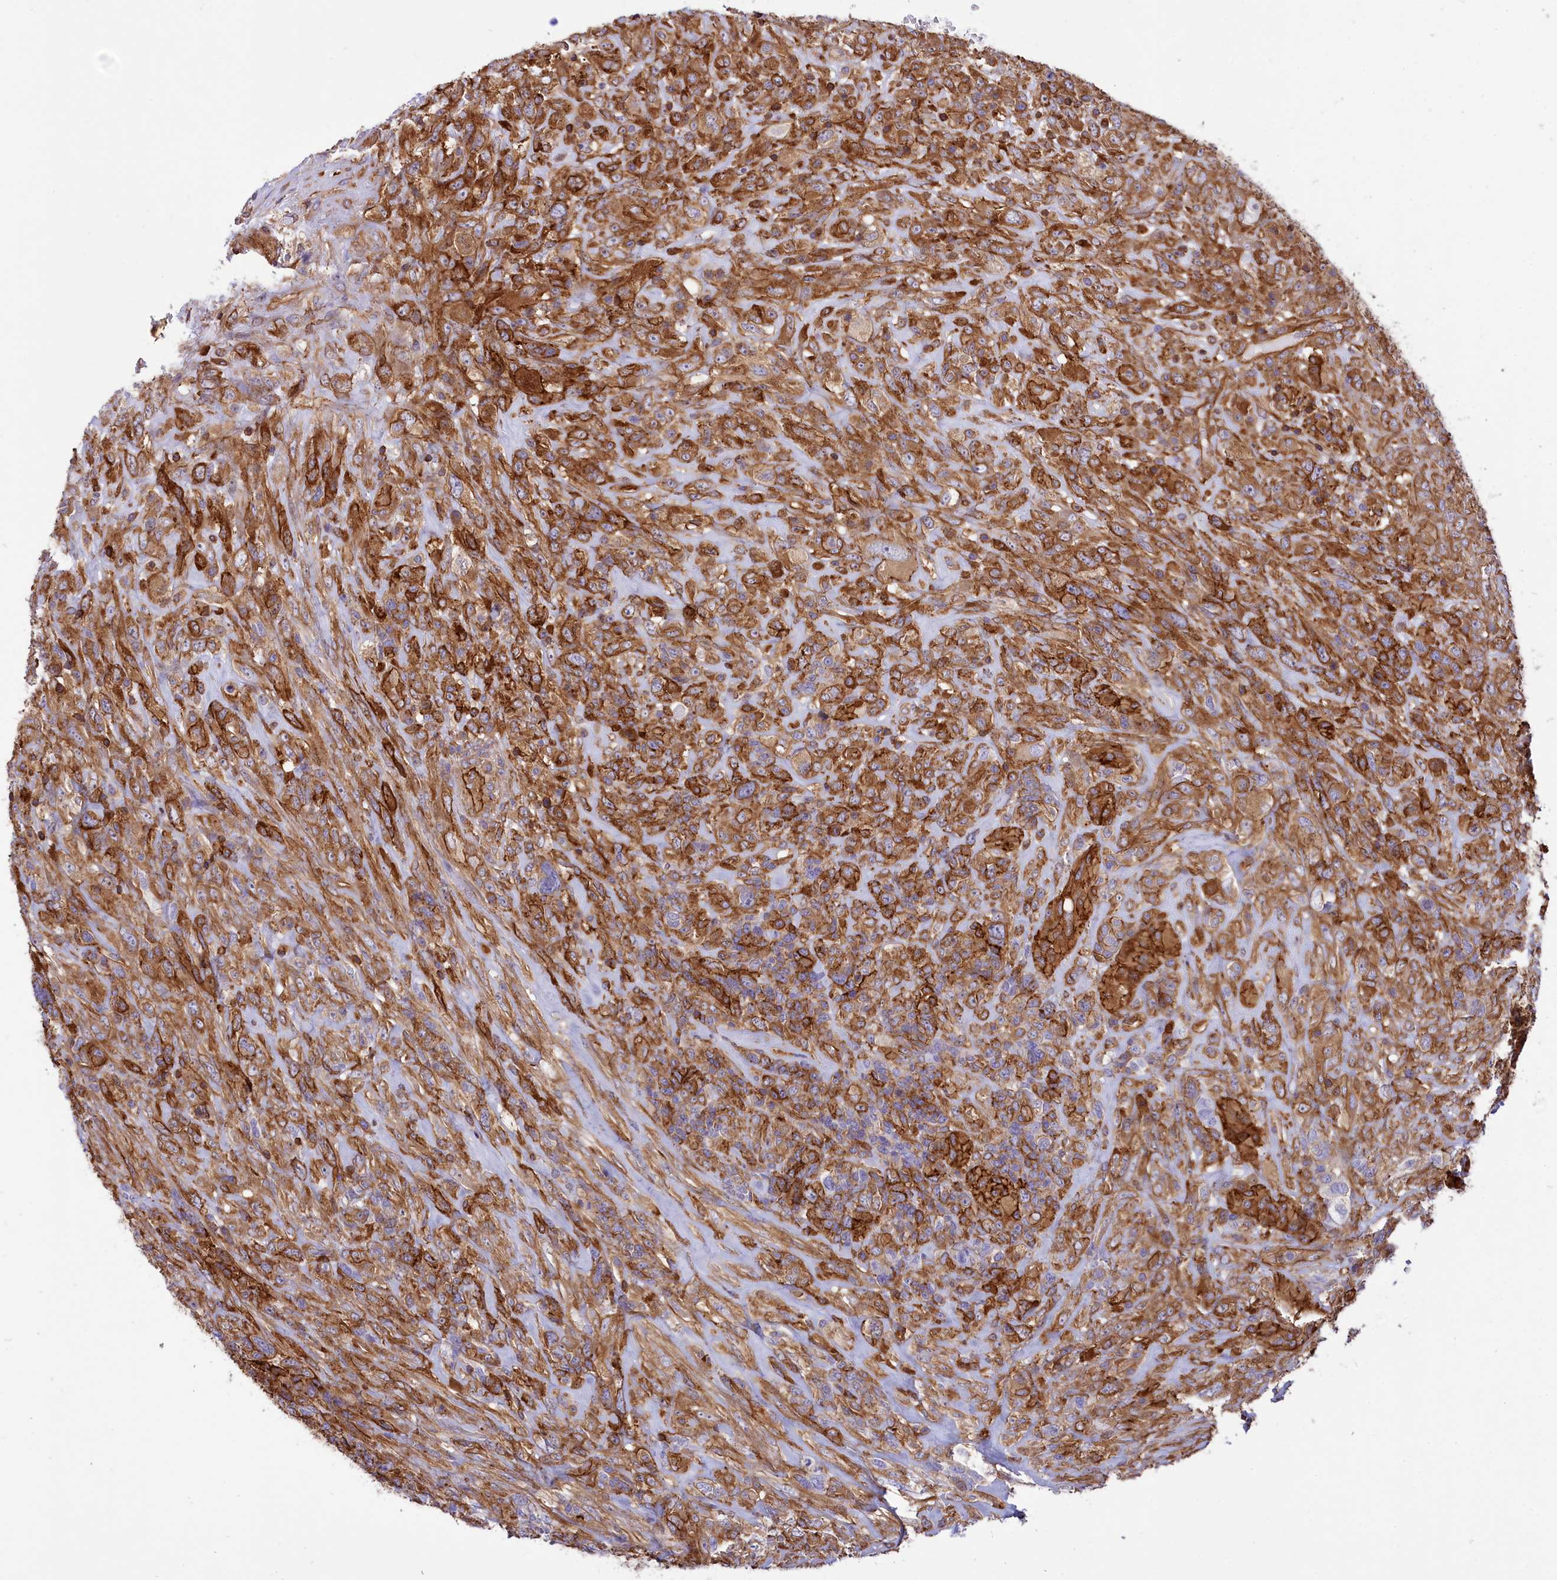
{"staining": {"intensity": "moderate", "quantity": ">75%", "location": "cytoplasmic/membranous"}, "tissue": "glioma", "cell_type": "Tumor cells", "image_type": "cancer", "snomed": [{"axis": "morphology", "description": "Glioma, malignant, High grade"}, {"axis": "topography", "description": "Brain"}], "caption": "Immunohistochemistry of malignant high-grade glioma reveals medium levels of moderate cytoplasmic/membranous expression in approximately >75% of tumor cells. The protein is shown in brown color, while the nuclei are stained blue.", "gene": "SEPTIN9", "patient": {"sex": "male", "age": 61}}